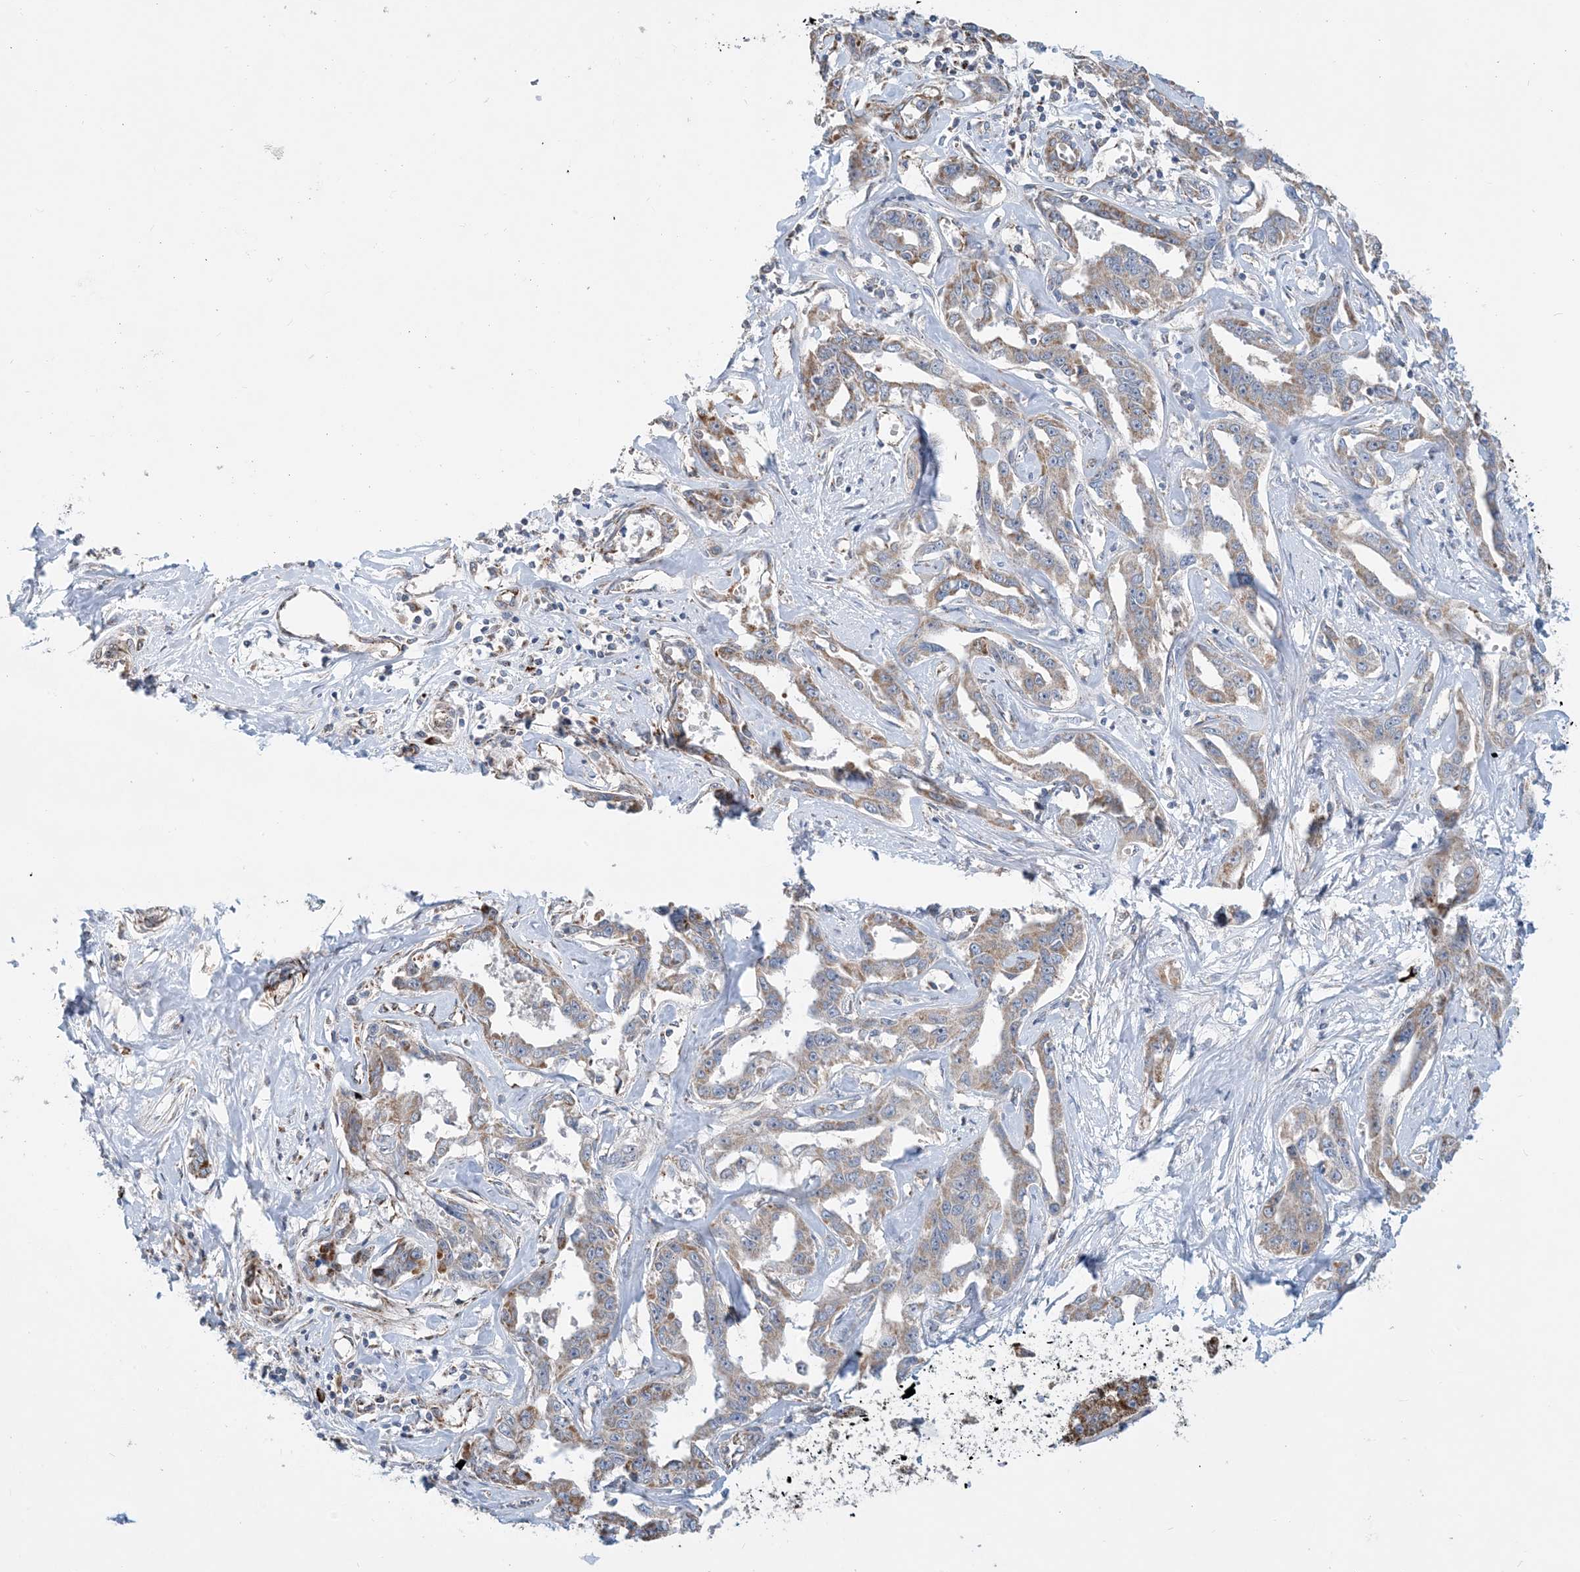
{"staining": {"intensity": "weak", "quantity": "25%-75%", "location": "cytoplasmic/membranous"}, "tissue": "liver cancer", "cell_type": "Tumor cells", "image_type": "cancer", "snomed": [{"axis": "morphology", "description": "Cholangiocarcinoma"}, {"axis": "topography", "description": "Liver"}], "caption": "IHC of liver cancer displays low levels of weak cytoplasmic/membranous staining in approximately 25%-75% of tumor cells.", "gene": "PCDHGA1", "patient": {"sex": "male", "age": 59}}